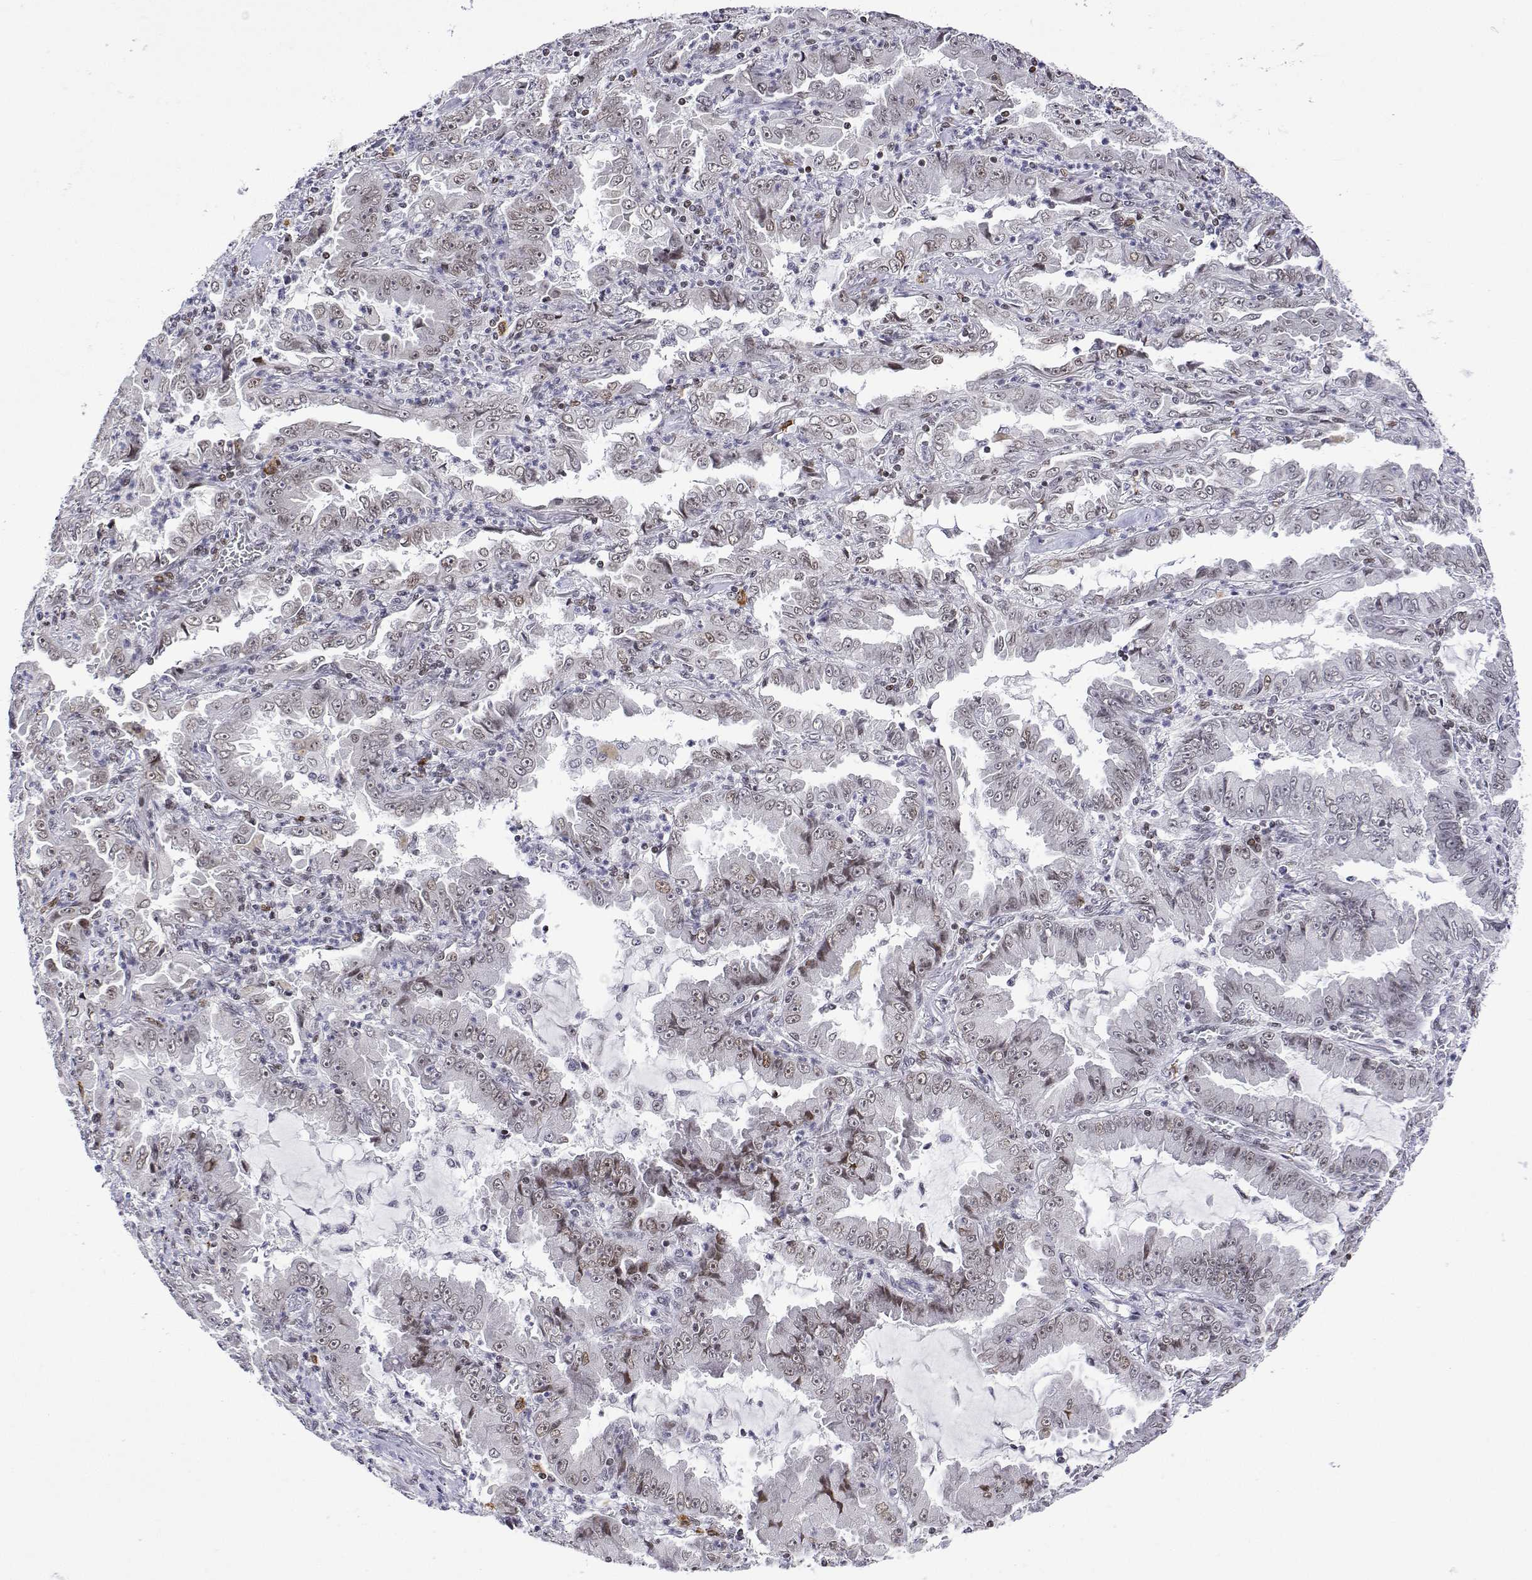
{"staining": {"intensity": "moderate", "quantity": "<25%", "location": "nuclear"}, "tissue": "lung cancer", "cell_type": "Tumor cells", "image_type": "cancer", "snomed": [{"axis": "morphology", "description": "Adenocarcinoma, NOS"}, {"axis": "topography", "description": "Lung"}], "caption": "A low amount of moderate nuclear staining is seen in about <25% of tumor cells in adenocarcinoma (lung) tissue.", "gene": "XPC", "patient": {"sex": "female", "age": 52}}